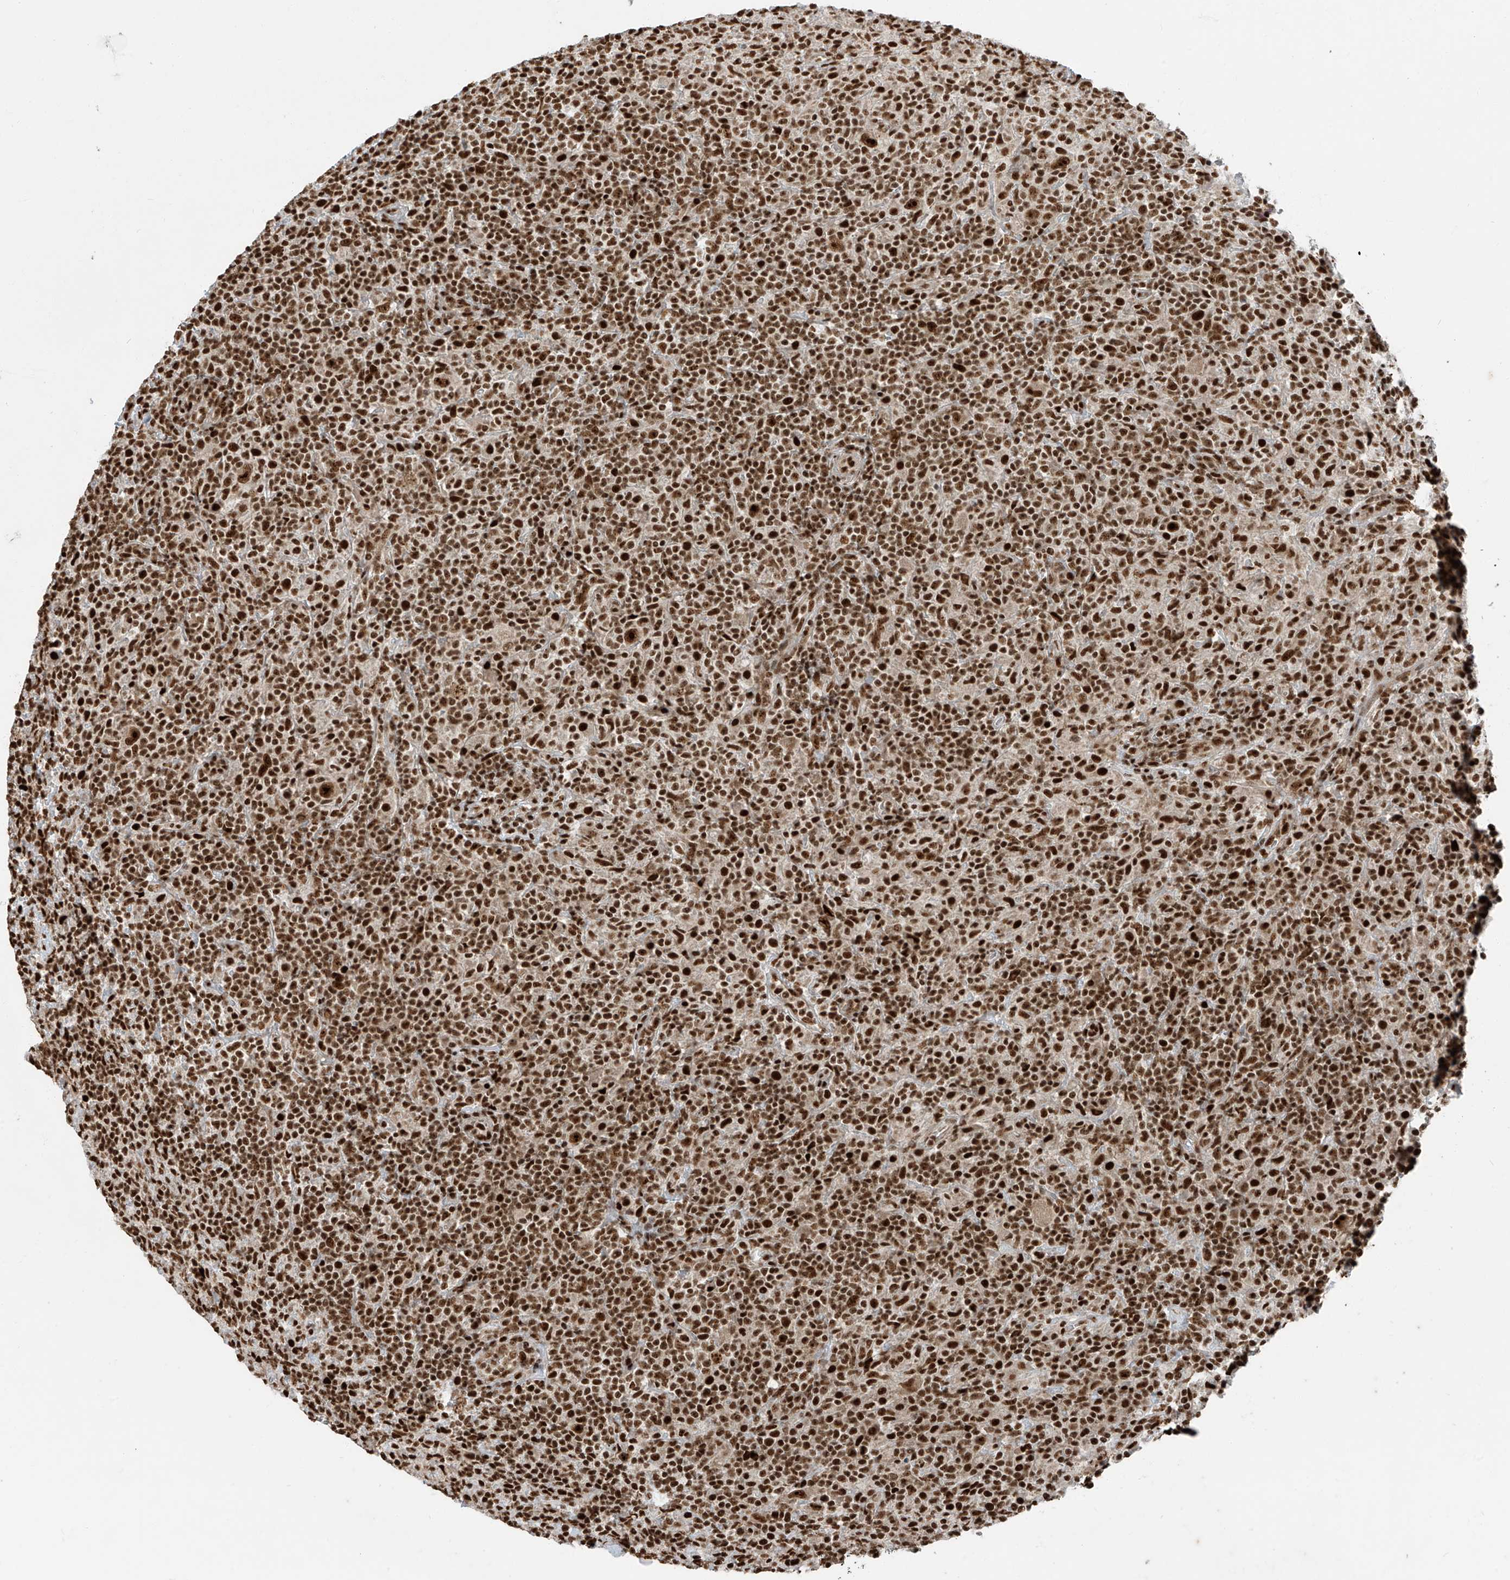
{"staining": {"intensity": "strong", "quantity": ">75%", "location": "nuclear"}, "tissue": "lymphoma", "cell_type": "Tumor cells", "image_type": "cancer", "snomed": [{"axis": "morphology", "description": "Hodgkin's disease, NOS"}, {"axis": "topography", "description": "Lymph node"}], "caption": "Protein staining of Hodgkin's disease tissue shows strong nuclear expression in approximately >75% of tumor cells. Immunohistochemistry (ihc) stains the protein of interest in brown and the nuclei are stained blue.", "gene": "FAM193B", "patient": {"sex": "male", "age": 70}}